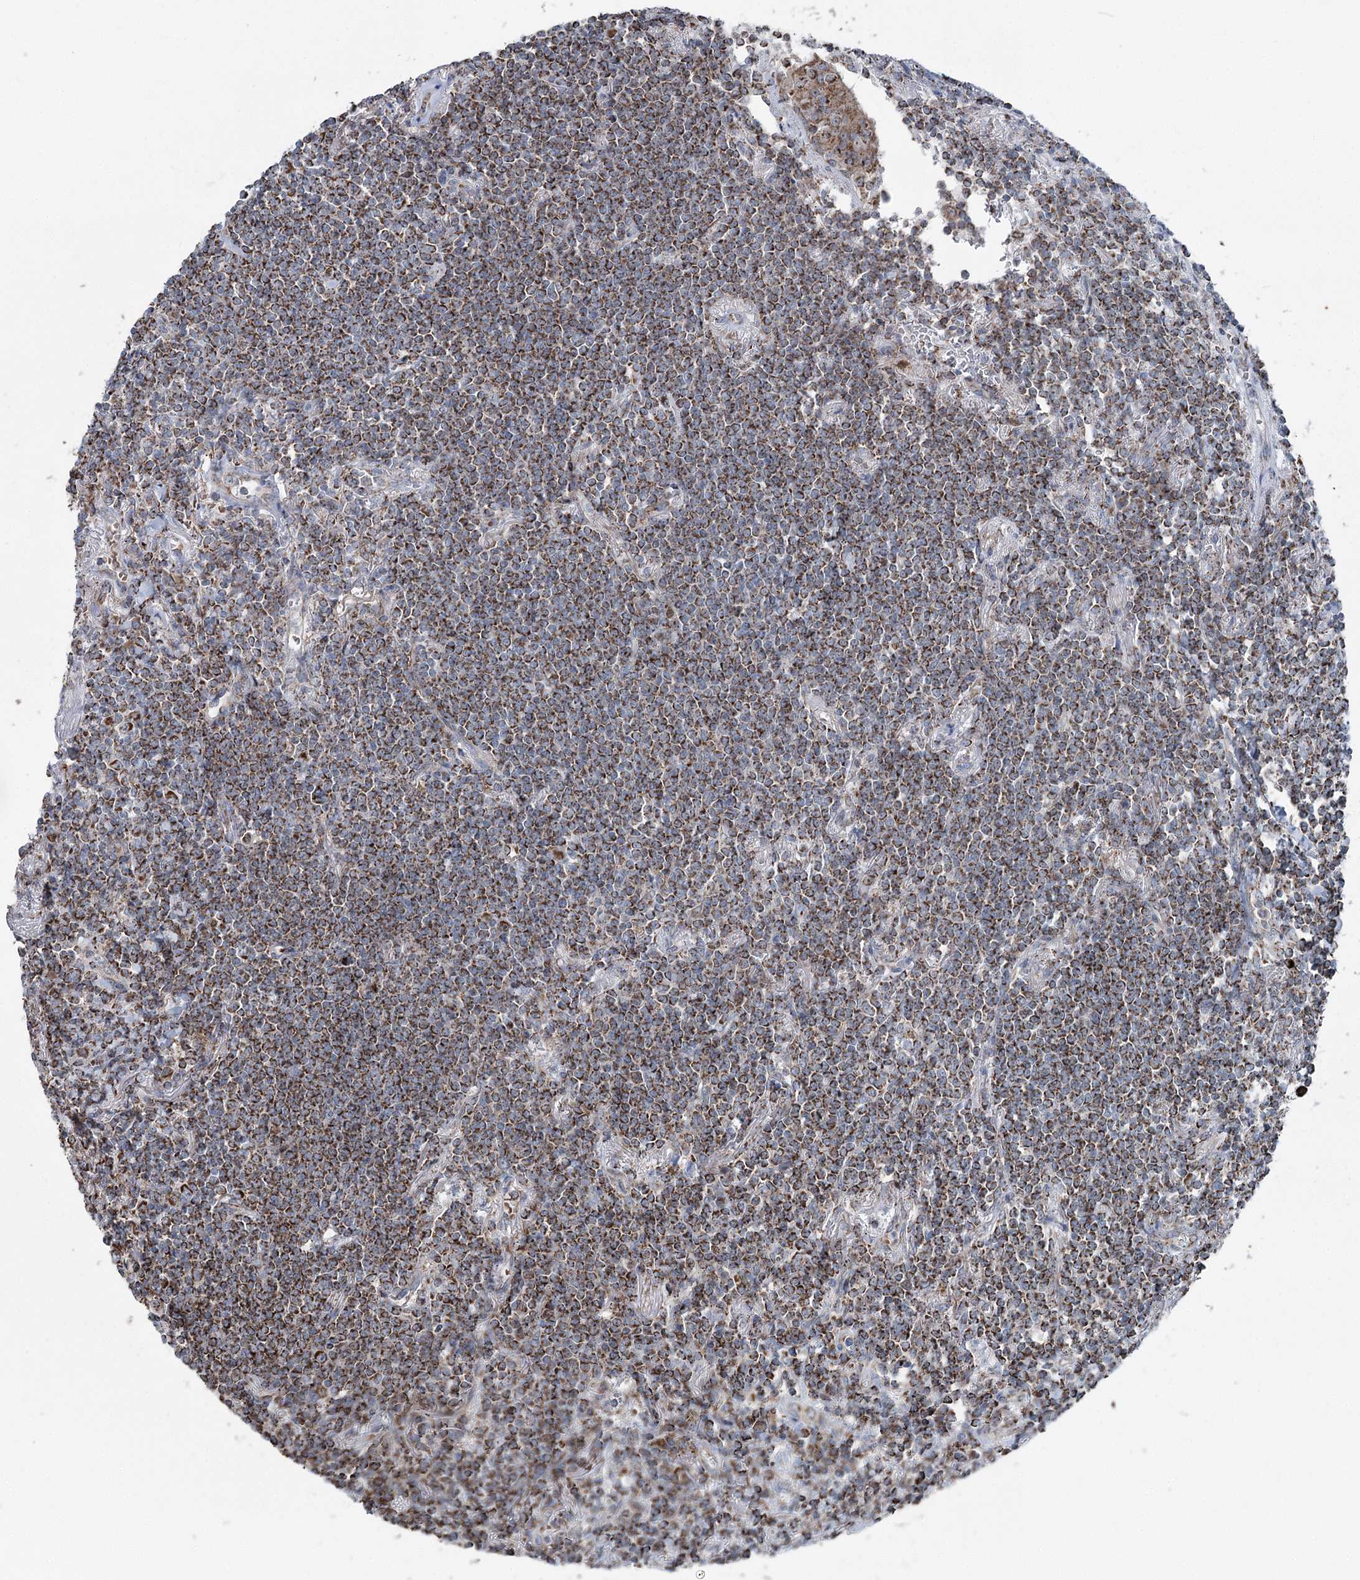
{"staining": {"intensity": "strong", "quantity": ">75%", "location": "cytoplasmic/membranous"}, "tissue": "lymphoma", "cell_type": "Tumor cells", "image_type": "cancer", "snomed": [{"axis": "morphology", "description": "Malignant lymphoma, non-Hodgkin's type, Low grade"}, {"axis": "topography", "description": "Lung"}], "caption": "An immunohistochemistry (IHC) image of neoplastic tissue is shown. Protein staining in brown highlights strong cytoplasmic/membranous positivity in lymphoma within tumor cells.", "gene": "UCN3", "patient": {"sex": "female", "age": 71}}